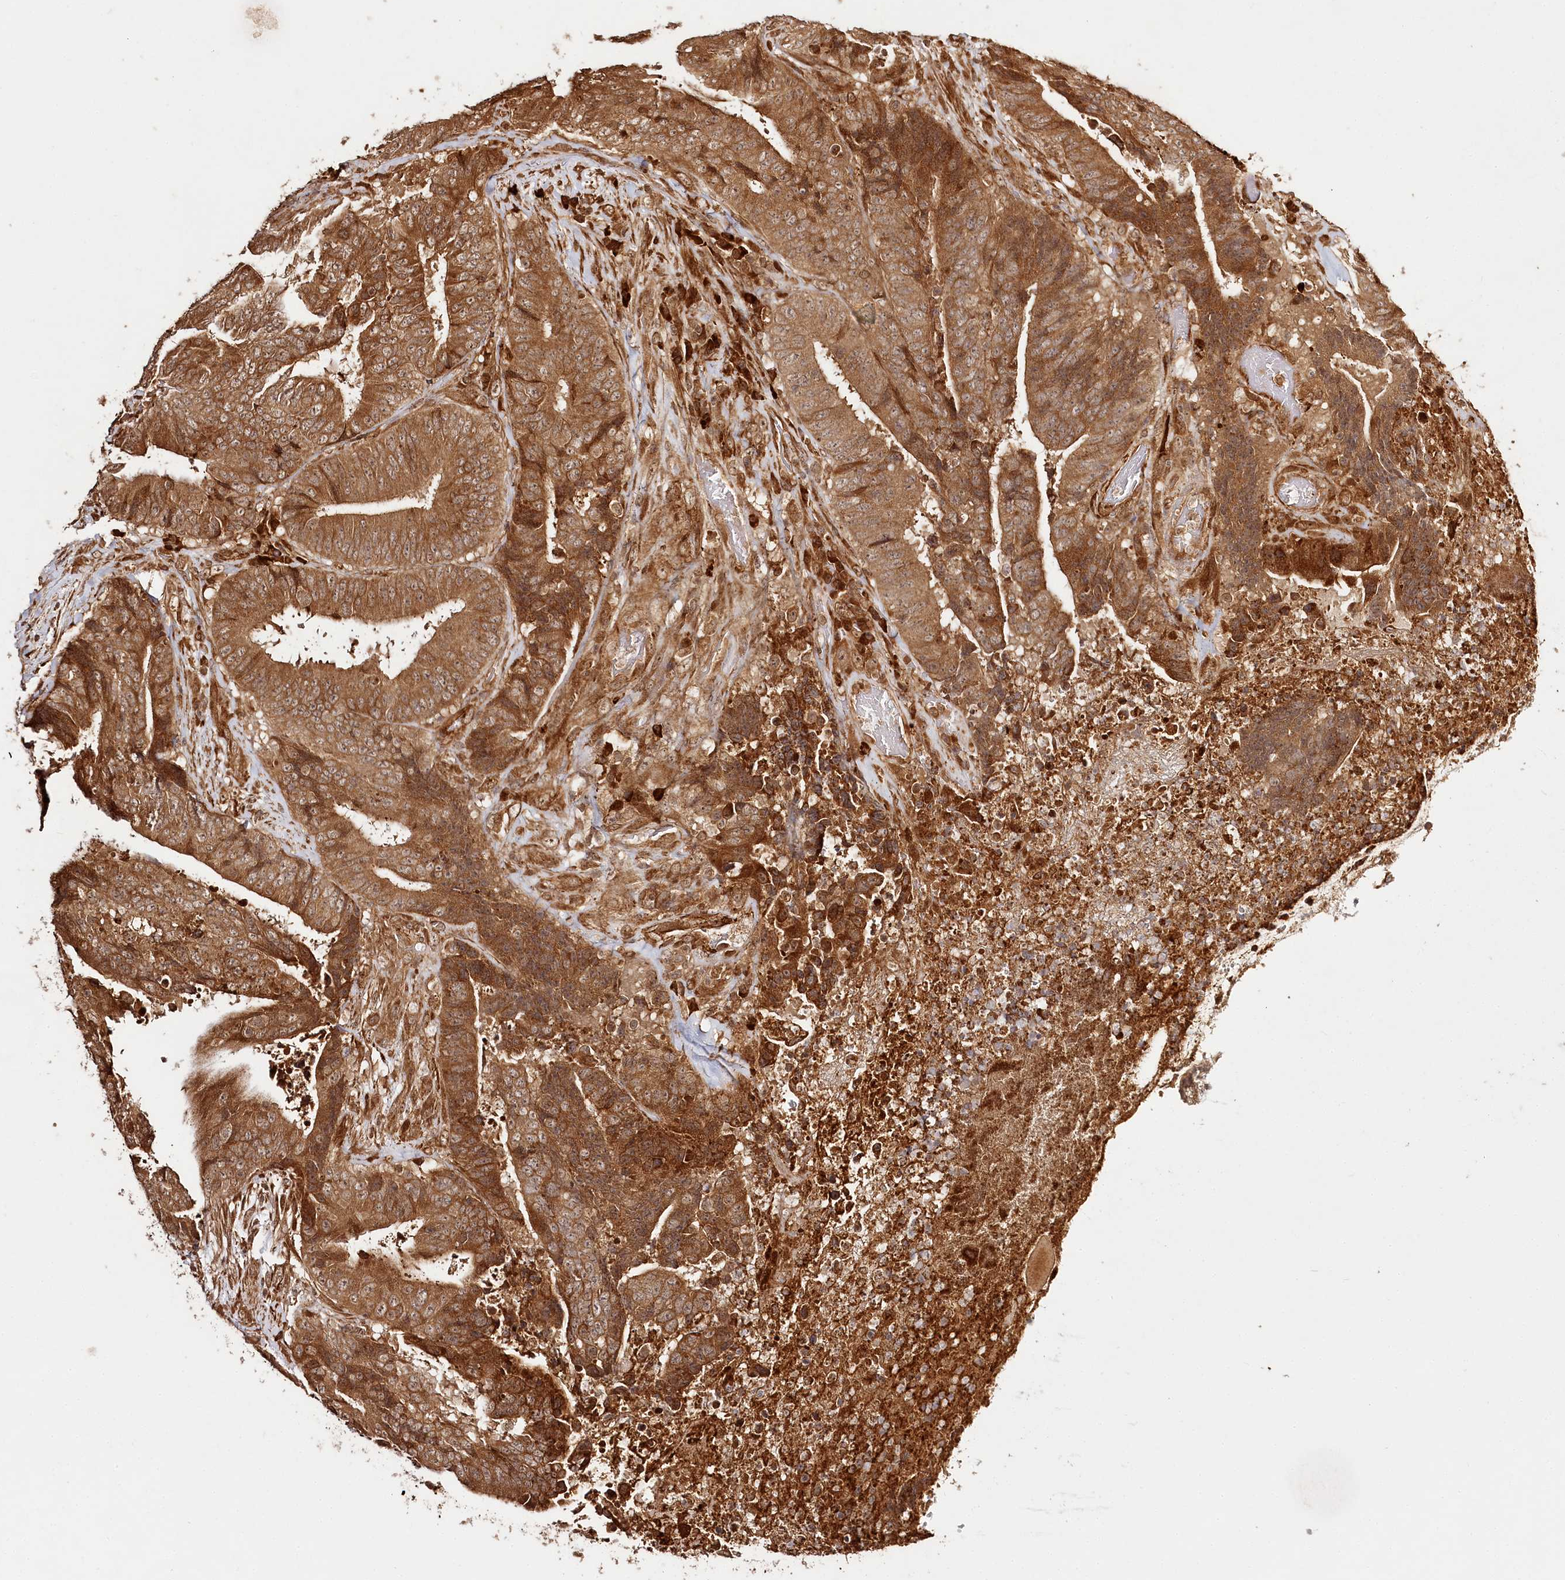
{"staining": {"intensity": "strong", "quantity": ">75%", "location": "cytoplasmic/membranous,nuclear"}, "tissue": "colorectal cancer", "cell_type": "Tumor cells", "image_type": "cancer", "snomed": [{"axis": "morphology", "description": "Adenocarcinoma, NOS"}, {"axis": "topography", "description": "Rectum"}], "caption": "IHC of human colorectal cancer (adenocarcinoma) displays high levels of strong cytoplasmic/membranous and nuclear expression in approximately >75% of tumor cells.", "gene": "ULK2", "patient": {"sex": "male", "age": 72}}